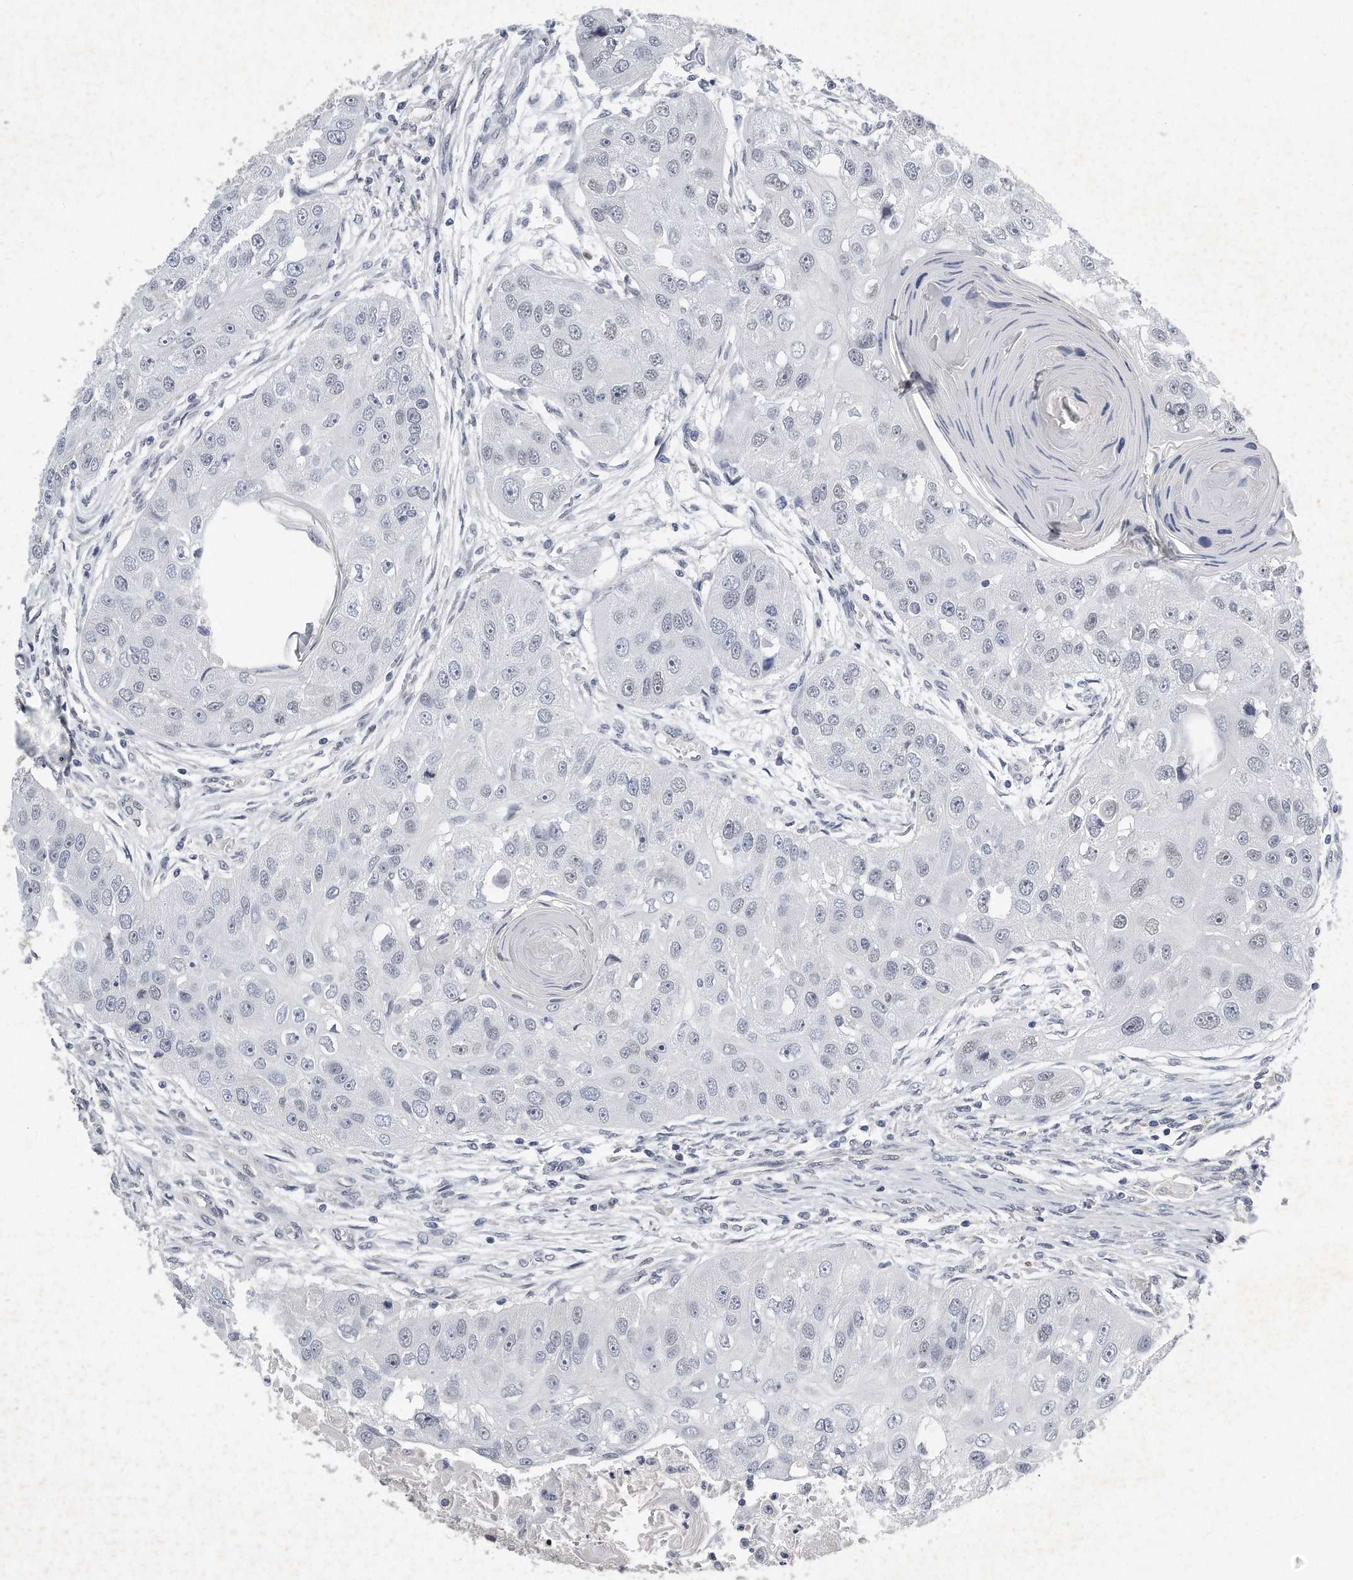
{"staining": {"intensity": "negative", "quantity": "none", "location": "none"}, "tissue": "head and neck cancer", "cell_type": "Tumor cells", "image_type": "cancer", "snomed": [{"axis": "morphology", "description": "Normal tissue, NOS"}, {"axis": "morphology", "description": "Squamous cell carcinoma, NOS"}, {"axis": "topography", "description": "Skeletal muscle"}, {"axis": "topography", "description": "Head-Neck"}], "caption": "DAB immunohistochemical staining of squamous cell carcinoma (head and neck) exhibits no significant positivity in tumor cells.", "gene": "CTBP2", "patient": {"sex": "male", "age": 51}}